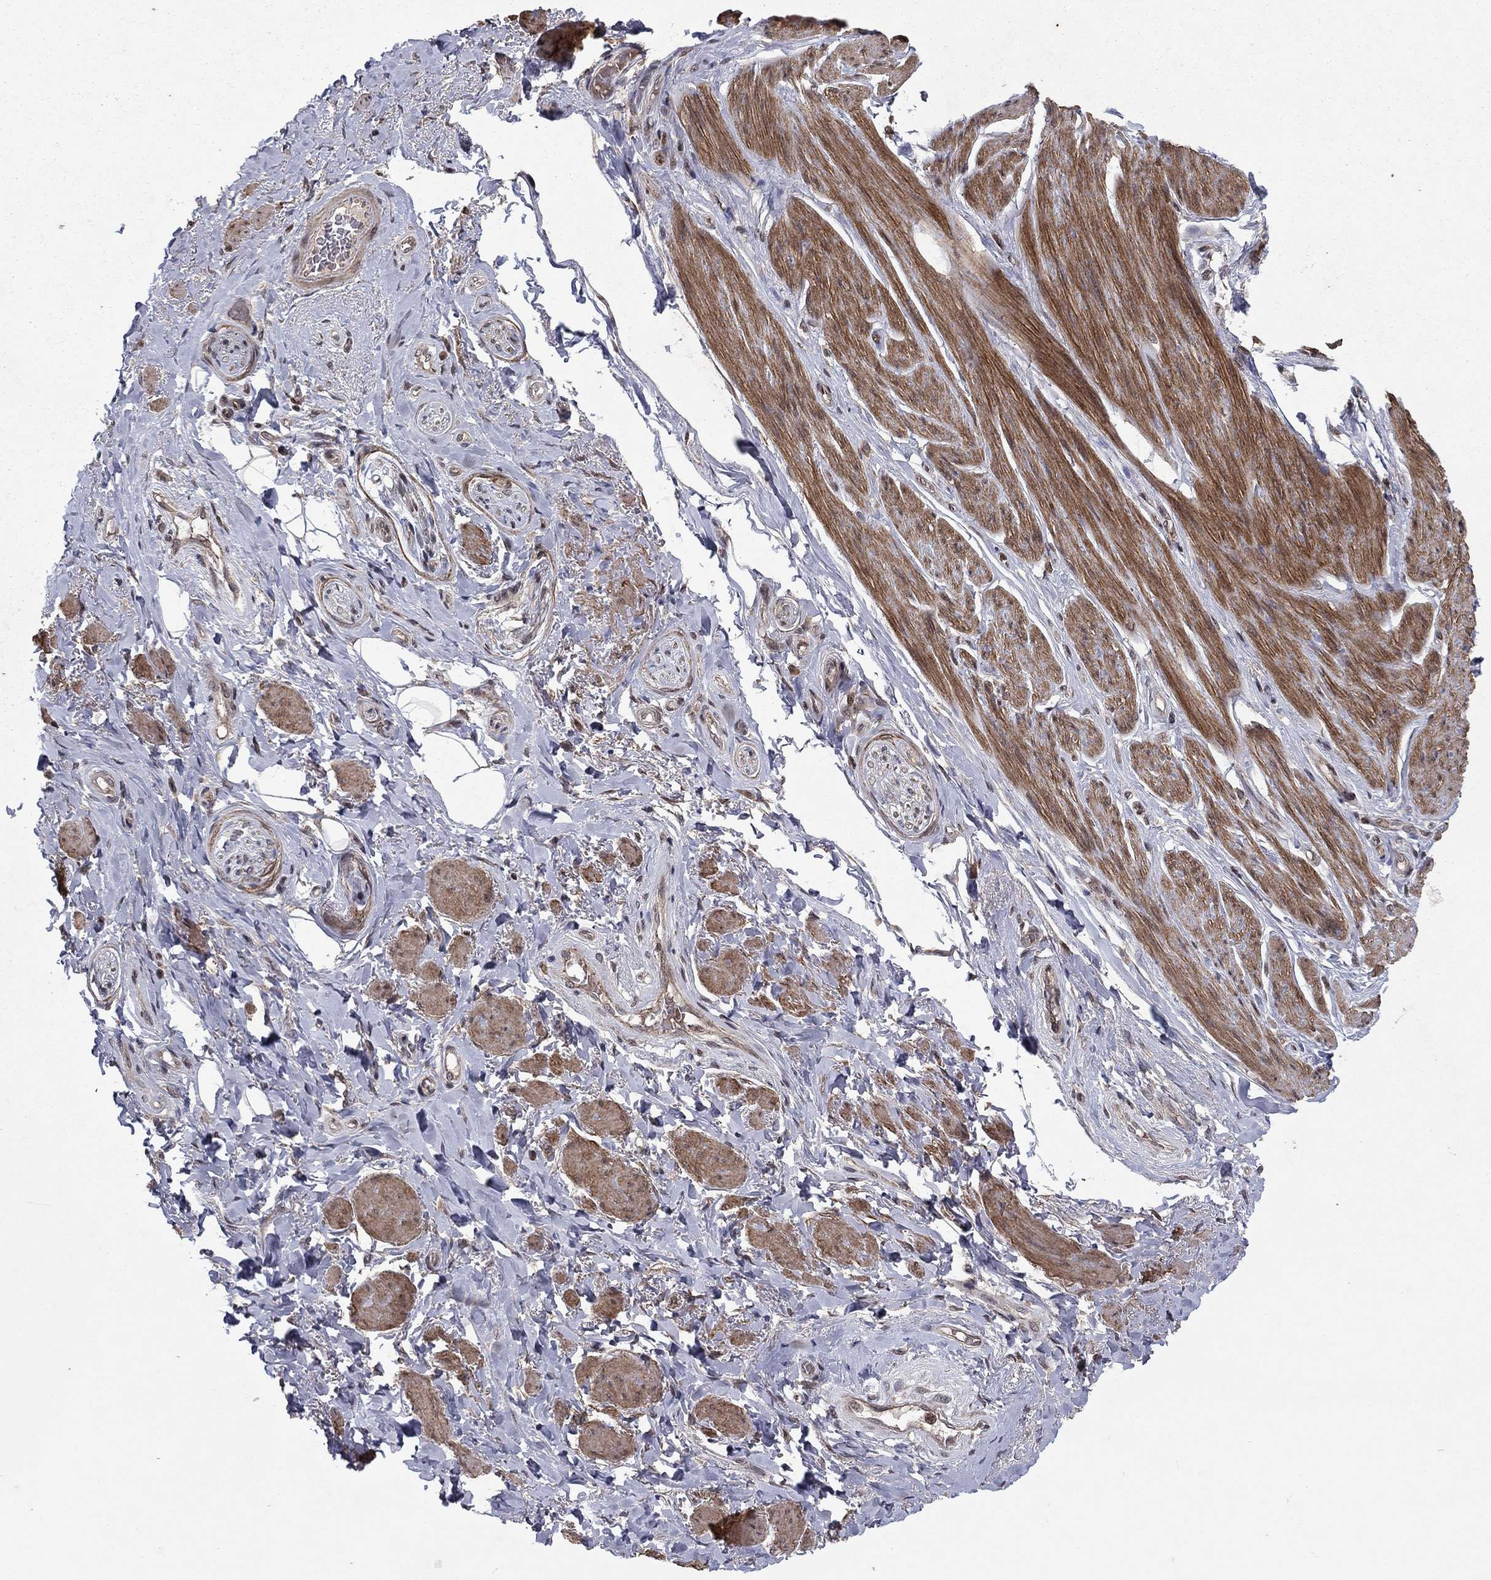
{"staining": {"intensity": "negative", "quantity": "none", "location": "none"}, "tissue": "adipose tissue", "cell_type": "Adipocytes", "image_type": "normal", "snomed": [{"axis": "morphology", "description": "Normal tissue, NOS"}, {"axis": "topography", "description": "Skeletal muscle"}, {"axis": "topography", "description": "Anal"}, {"axis": "topography", "description": "Peripheral nerve tissue"}], "caption": "The immunohistochemistry (IHC) photomicrograph has no significant expression in adipocytes of adipose tissue. (Stains: DAB immunohistochemistry (IHC) with hematoxylin counter stain, Microscopy: brightfield microscopy at high magnification).", "gene": "SORBS1", "patient": {"sex": "male", "age": 53}}